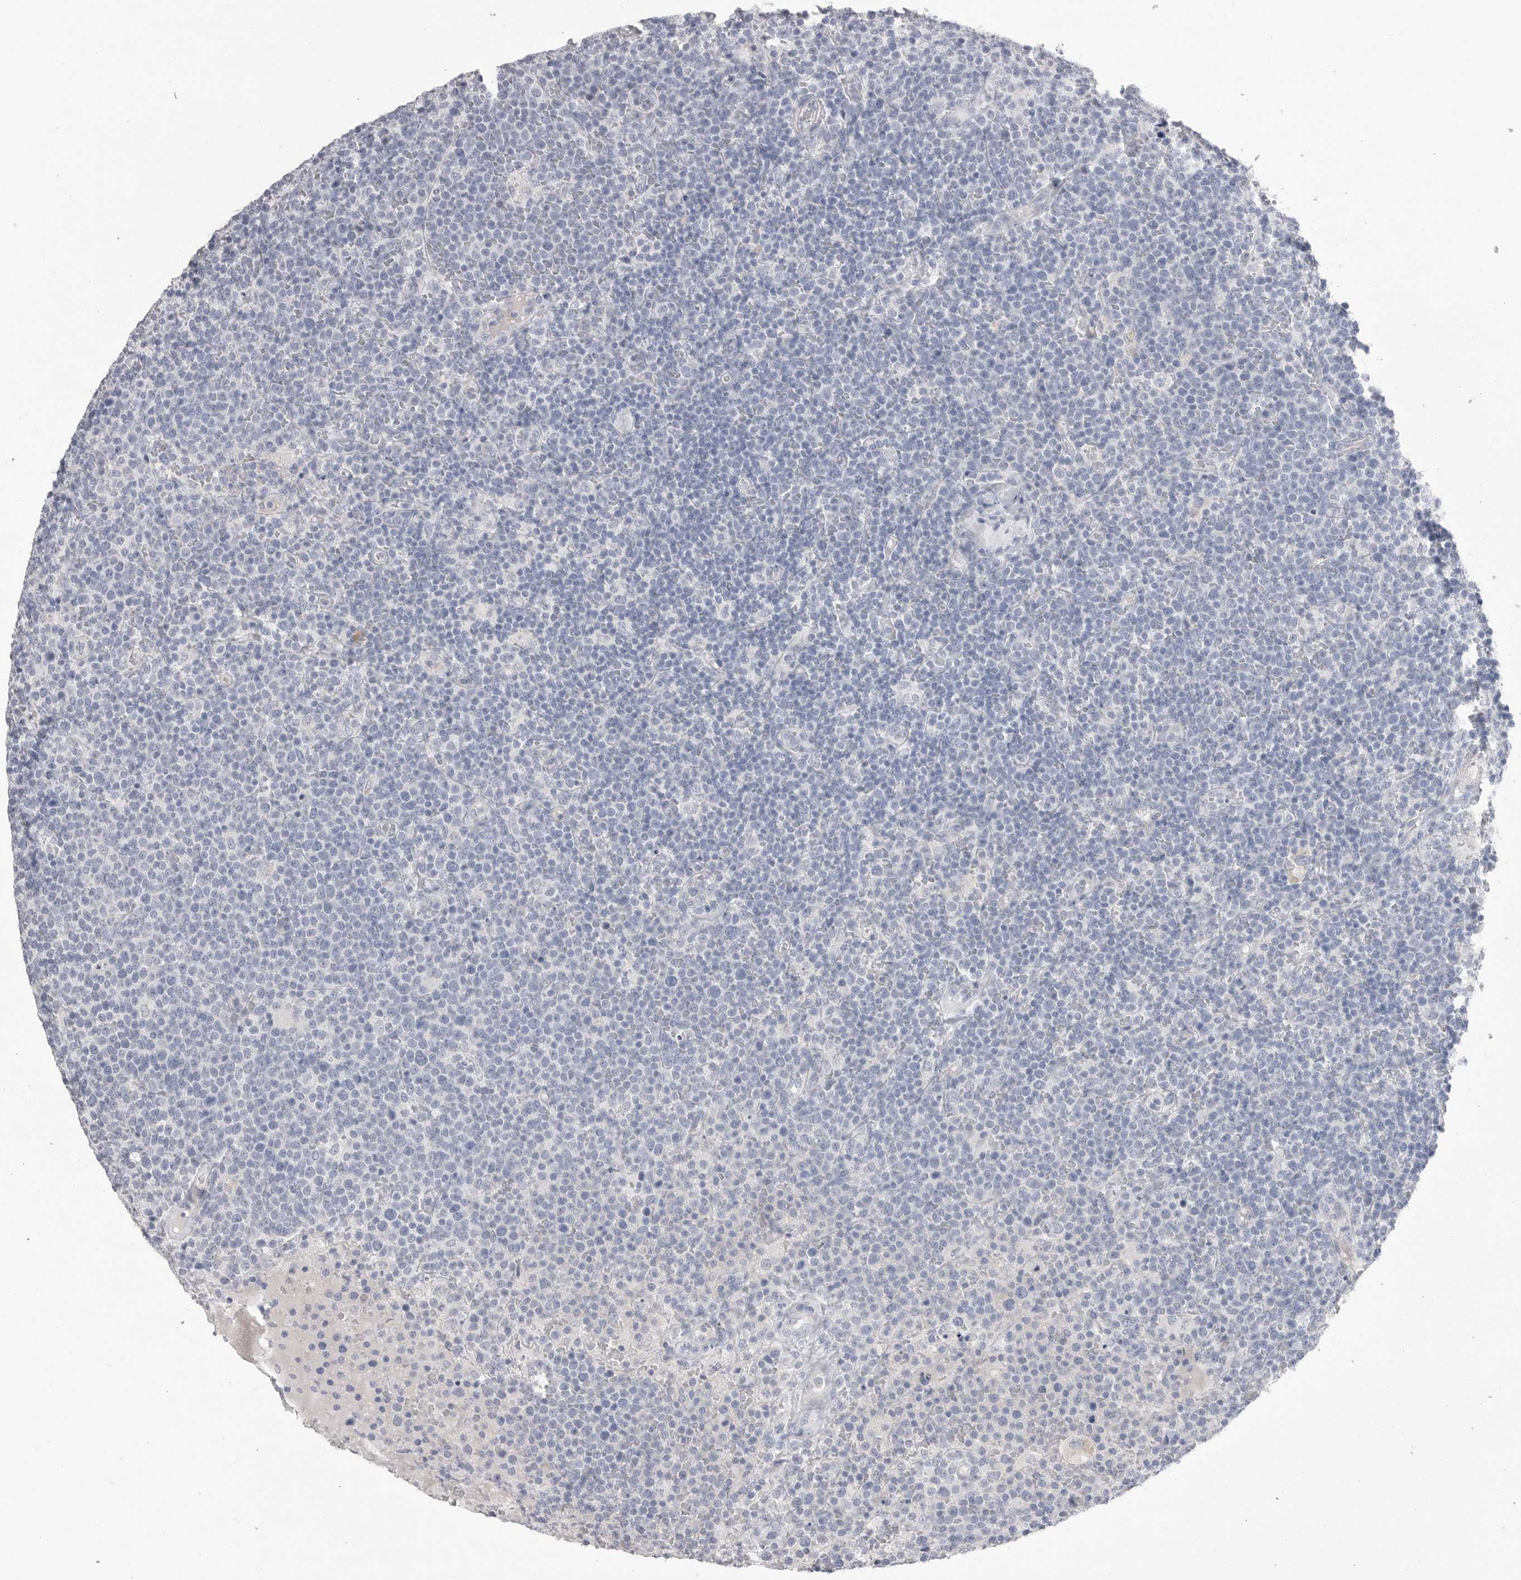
{"staining": {"intensity": "negative", "quantity": "none", "location": "none"}, "tissue": "lymphoma", "cell_type": "Tumor cells", "image_type": "cancer", "snomed": [{"axis": "morphology", "description": "Malignant lymphoma, non-Hodgkin's type, High grade"}, {"axis": "topography", "description": "Lymph node"}], "caption": "Lymphoma was stained to show a protein in brown. There is no significant expression in tumor cells.", "gene": "CPB1", "patient": {"sex": "male", "age": 61}}